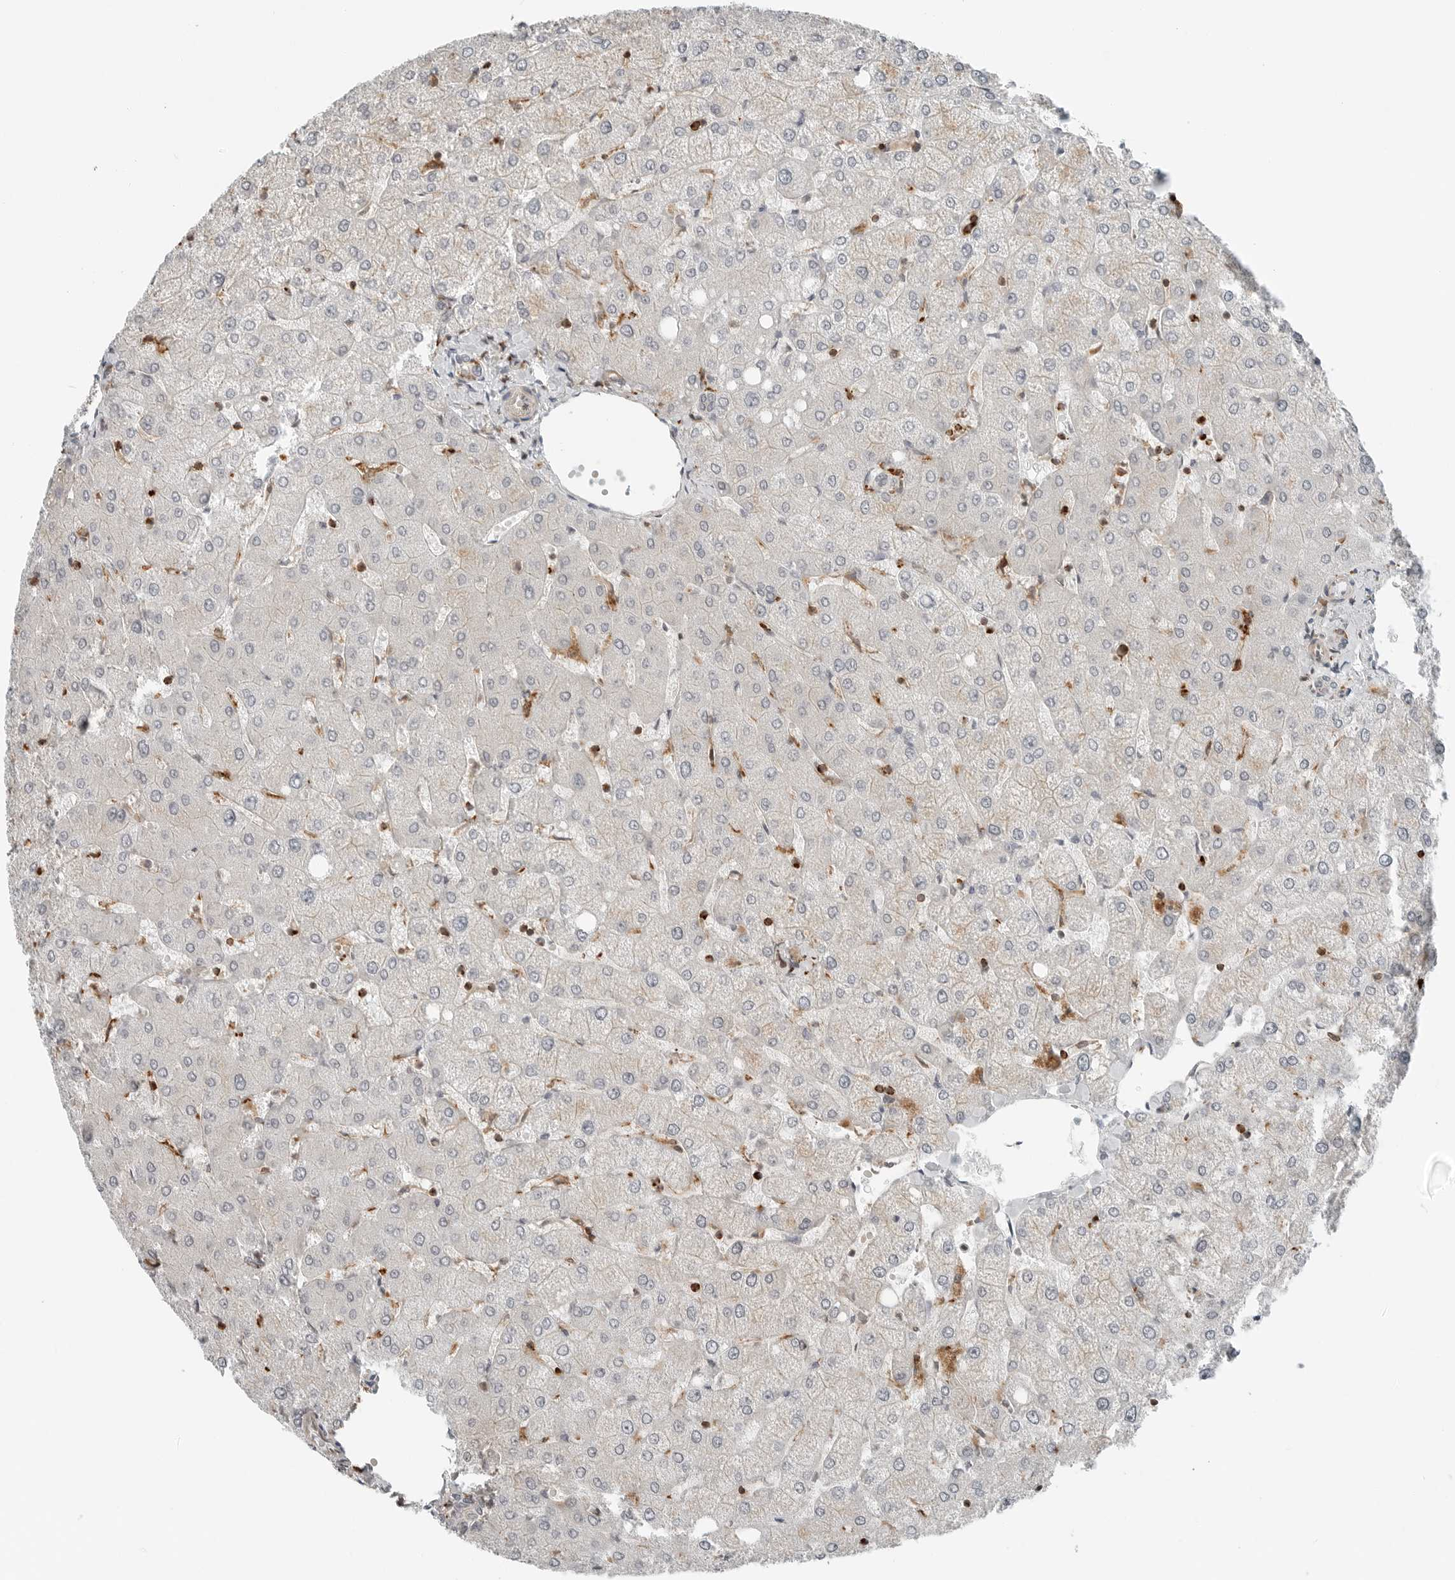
{"staining": {"intensity": "moderate", "quantity": "<25%", "location": "cytoplasmic/membranous"}, "tissue": "liver", "cell_type": "Cholangiocytes", "image_type": "normal", "snomed": [{"axis": "morphology", "description": "Normal tissue, NOS"}, {"axis": "topography", "description": "Liver"}], "caption": "Liver stained for a protein (brown) displays moderate cytoplasmic/membranous positive positivity in about <25% of cholangiocytes.", "gene": "LEFTY2", "patient": {"sex": "female", "age": 54}}